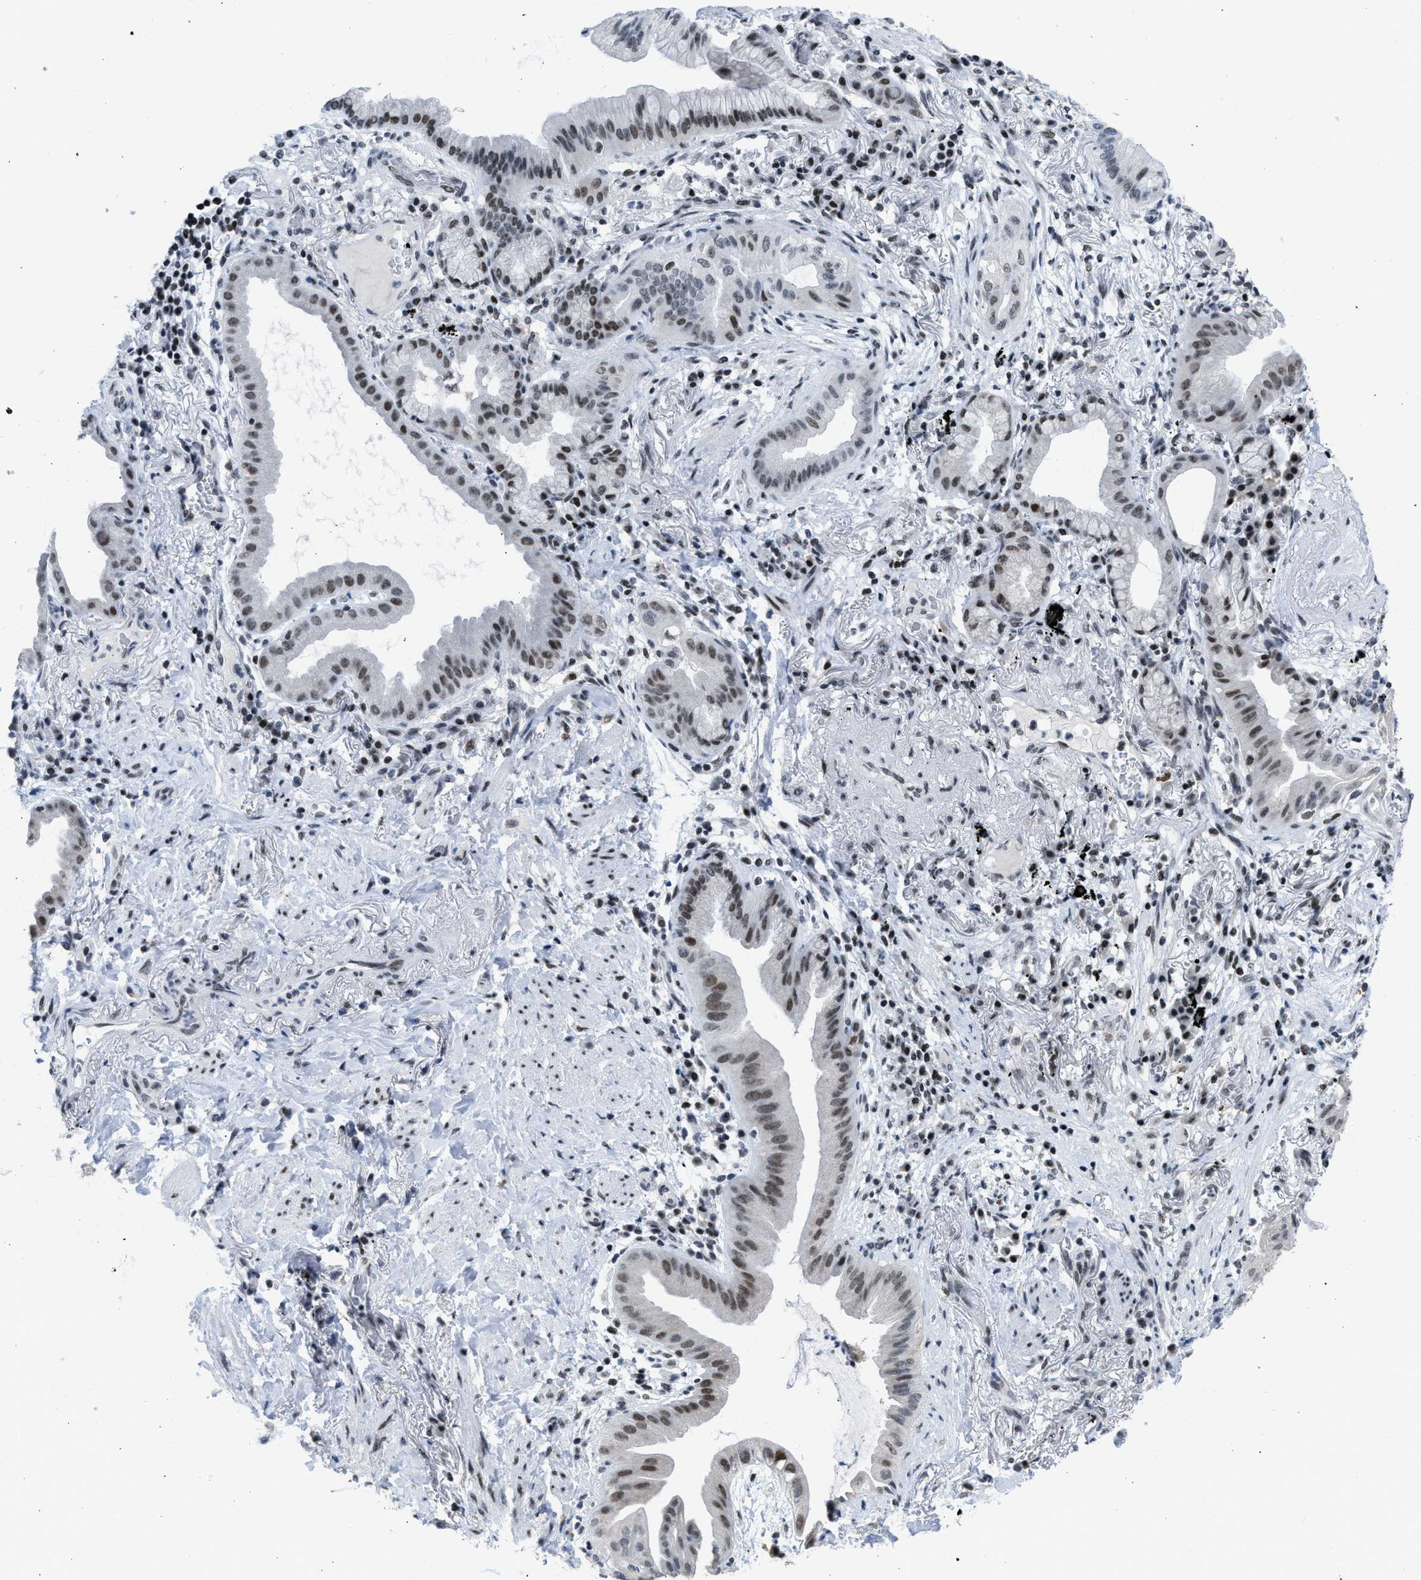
{"staining": {"intensity": "moderate", "quantity": ">75%", "location": "nuclear"}, "tissue": "lung cancer", "cell_type": "Tumor cells", "image_type": "cancer", "snomed": [{"axis": "morphology", "description": "Normal tissue, NOS"}, {"axis": "morphology", "description": "Adenocarcinoma, NOS"}, {"axis": "topography", "description": "Bronchus"}, {"axis": "topography", "description": "Lung"}], "caption": "The image demonstrates a brown stain indicating the presence of a protein in the nuclear of tumor cells in lung cancer. (DAB IHC, brown staining for protein, blue staining for nuclei).", "gene": "TERF2IP", "patient": {"sex": "female", "age": 70}}